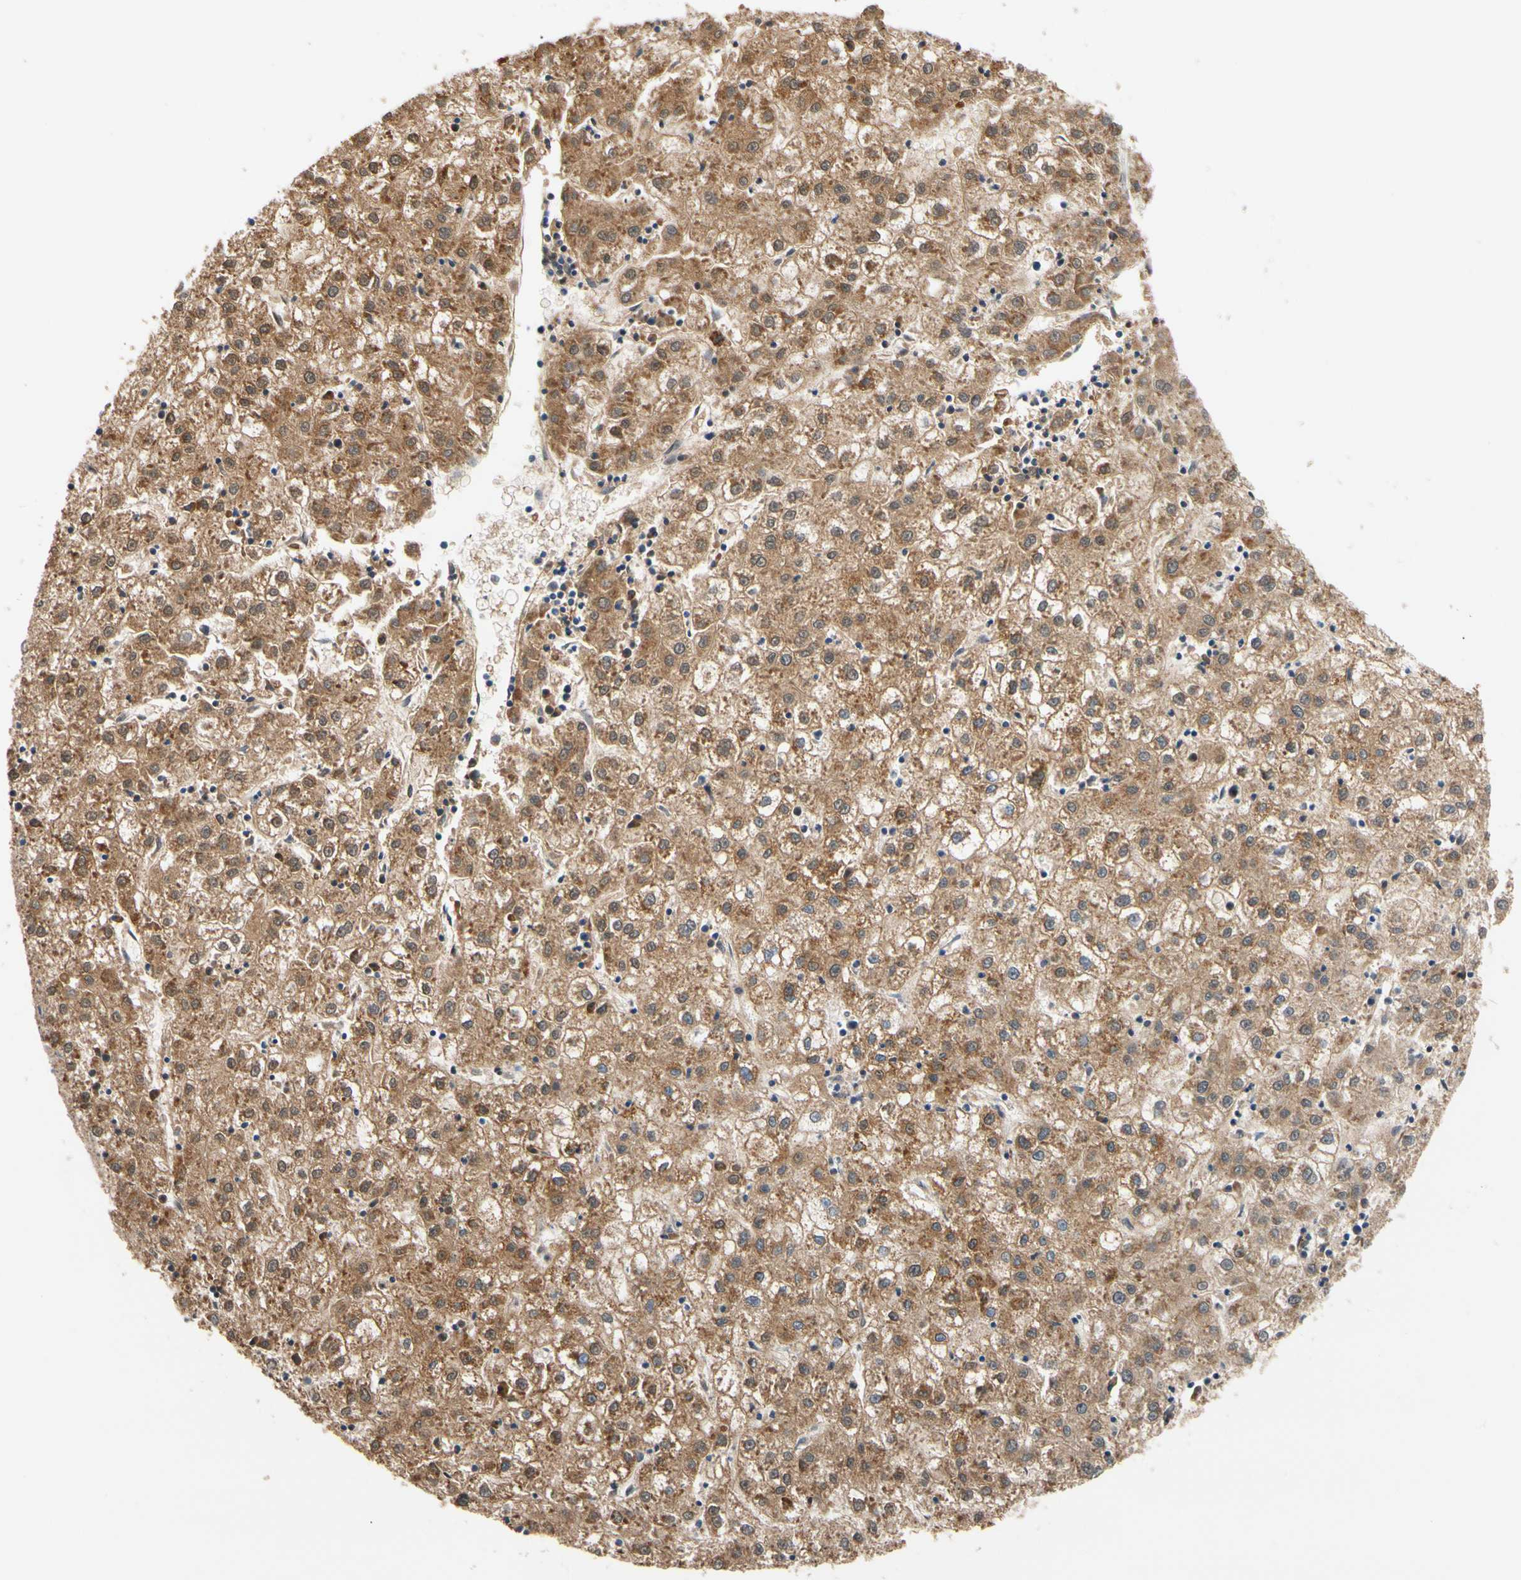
{"staining": {"intensity": "moderate", "quantity": ">75%", "location": "cytoplasmic/membranous"}, "tissue": "liver cancer", "cell_type": "Tumor cells", "image_type": "cancer", "snomed": [{"axis": "morphology", "description": "Carcinoma, Hepatocellular, NOS"}, {"axis": "topography", "description": "Liver"}], "caption": "DAB immunohistochemical staining of human liver cancer (hepatocellular carcinoma) reveals moderate cytoplasmic/membranous protein expression in approximately >75% of tumor cells.", "gene": "ANKHD1", "patient": {"sex": "male", "age": 72}}